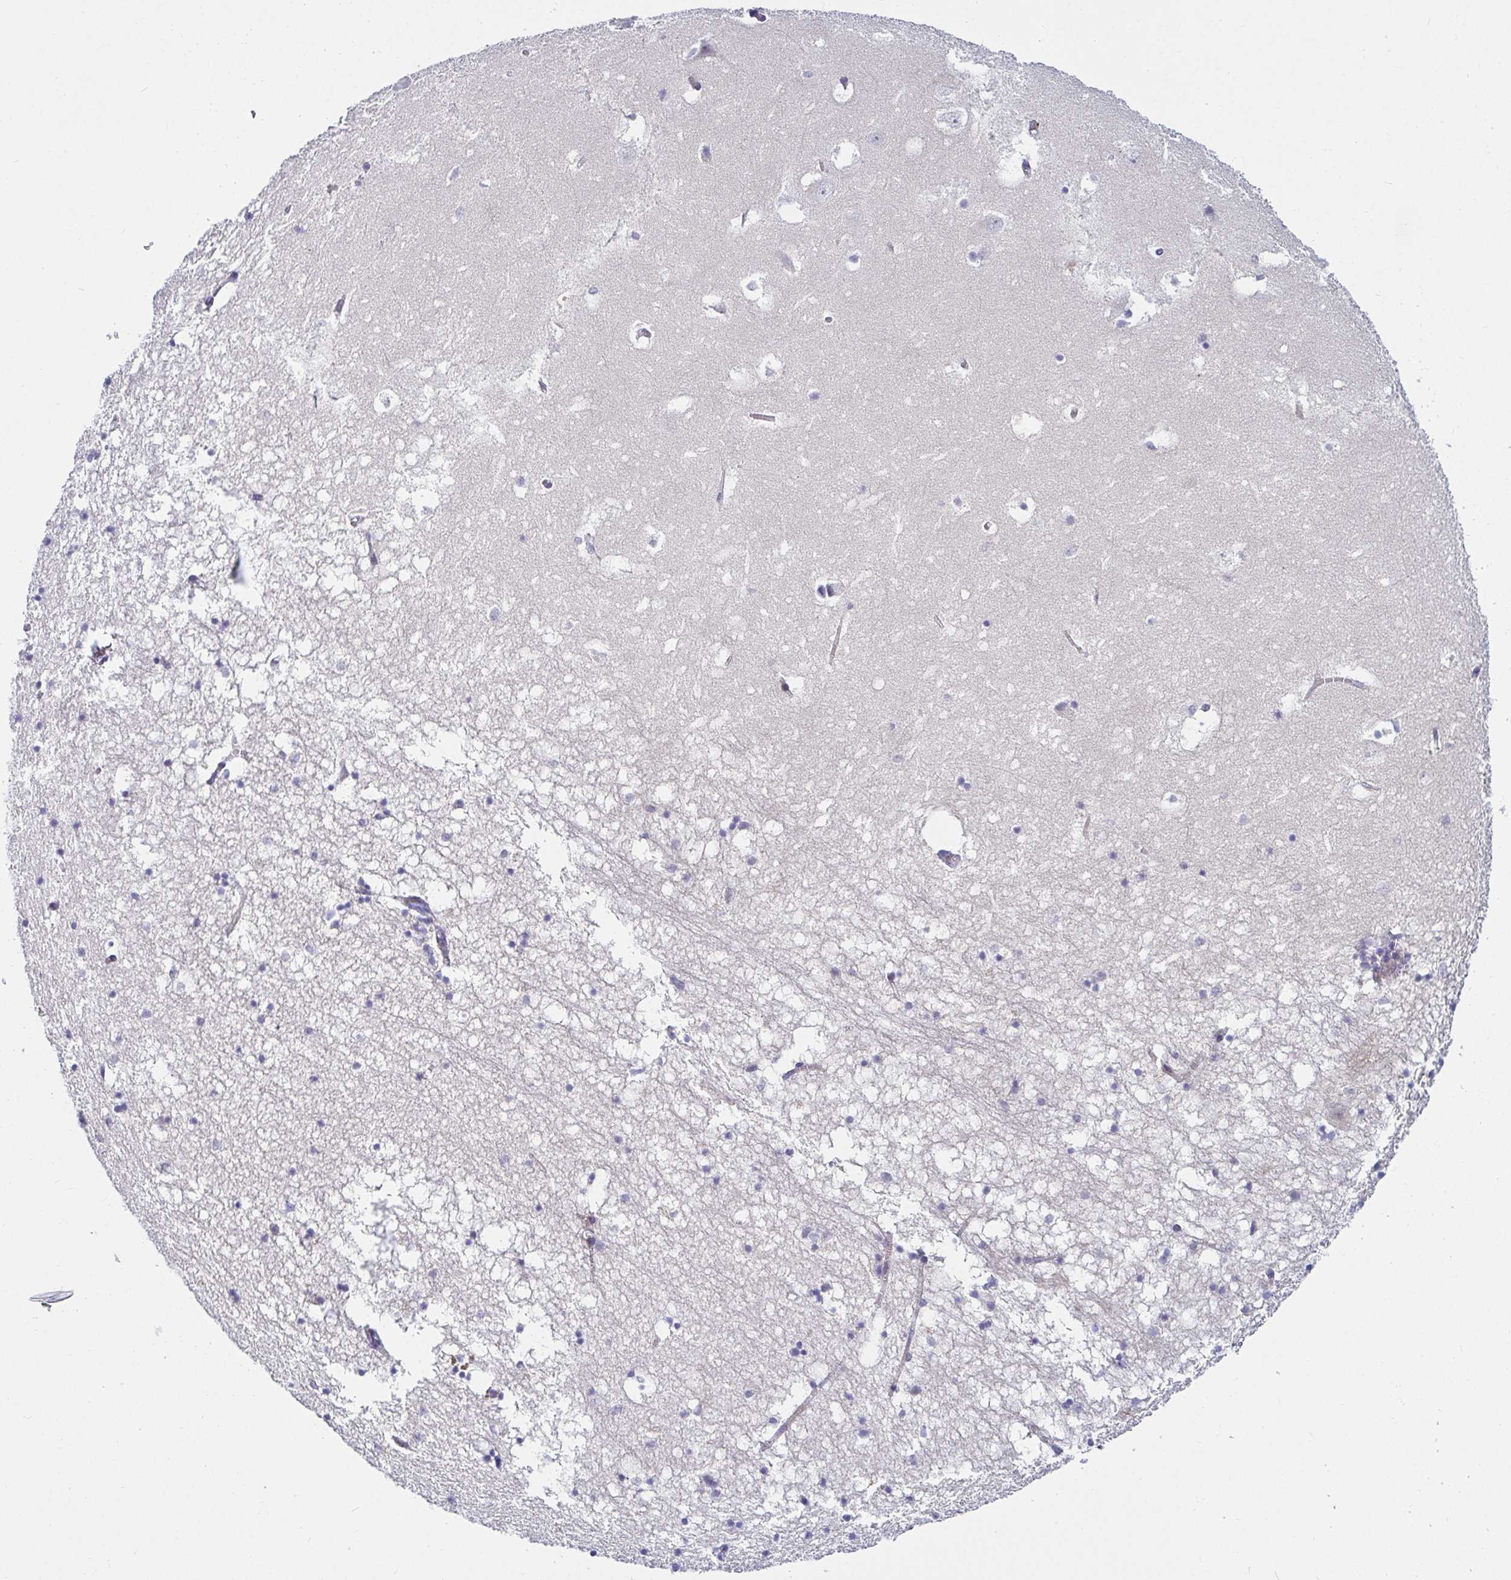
{"staining": {"intensity": "negative", "quantity": "none", "location": "none"}, "tissue": "hippocampus", "cell_type": "Glial cells", "image_type": "normal", "snomed": [{"axis": "morphology", "description": "Normal tissue, NOS"}, {"axis": "topography", "description": "Hippocampus"}], "caption": "A high-resolution histopathology image shows IHC staining of normal hippocampus, which displays no significant expression in glial cells.", "gene": "OR10K1", "patient": {"sex": "male", "age": 58}}